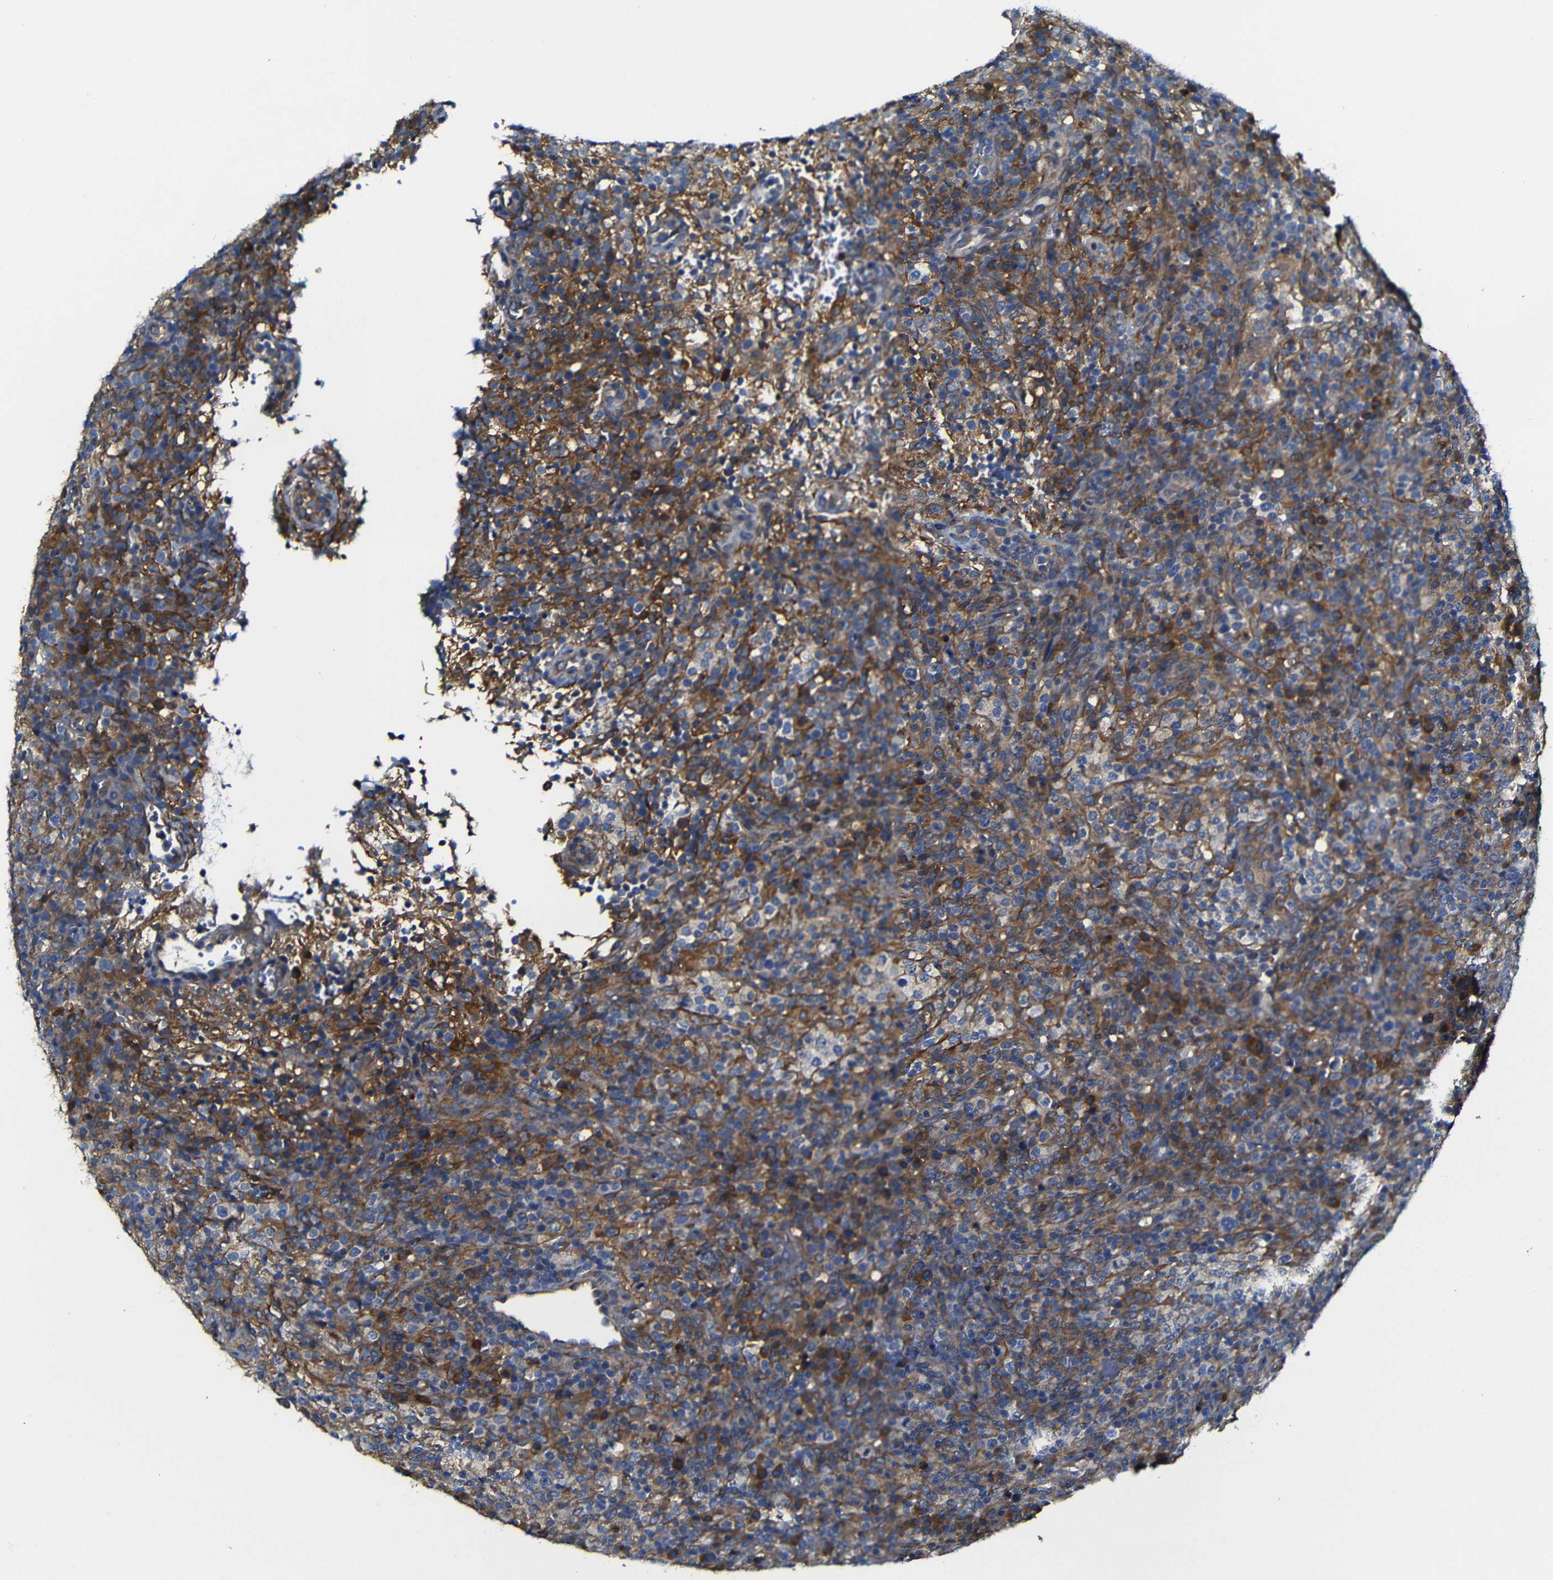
{"staining": {"intensity": "moderate", "quantity": "<25%", "location": "cytoplasmic/membranous"}, "tissue": "lymphoma", "cell_type": "Tumor cells", "image_type": "cancer", "snomed": [{"axis": "morphology", "description": "Malignant lymphoma, non-Hodgkin's type, High grade"}, {"axis": "topography", "description": "Lymph node"}], "caption": "This histopathology image demonstrates high-grade malignant lymphoma, non-Hodgkin's type stained with immunohistochemistry to label a protein in brown. The cytoplasmic/membranous of tumor cells show moderate positivity for the protein. Nuclei are counter-stained blue.", "gene": "CLCC1", "patient": {"sex": "female", "age": 76}}